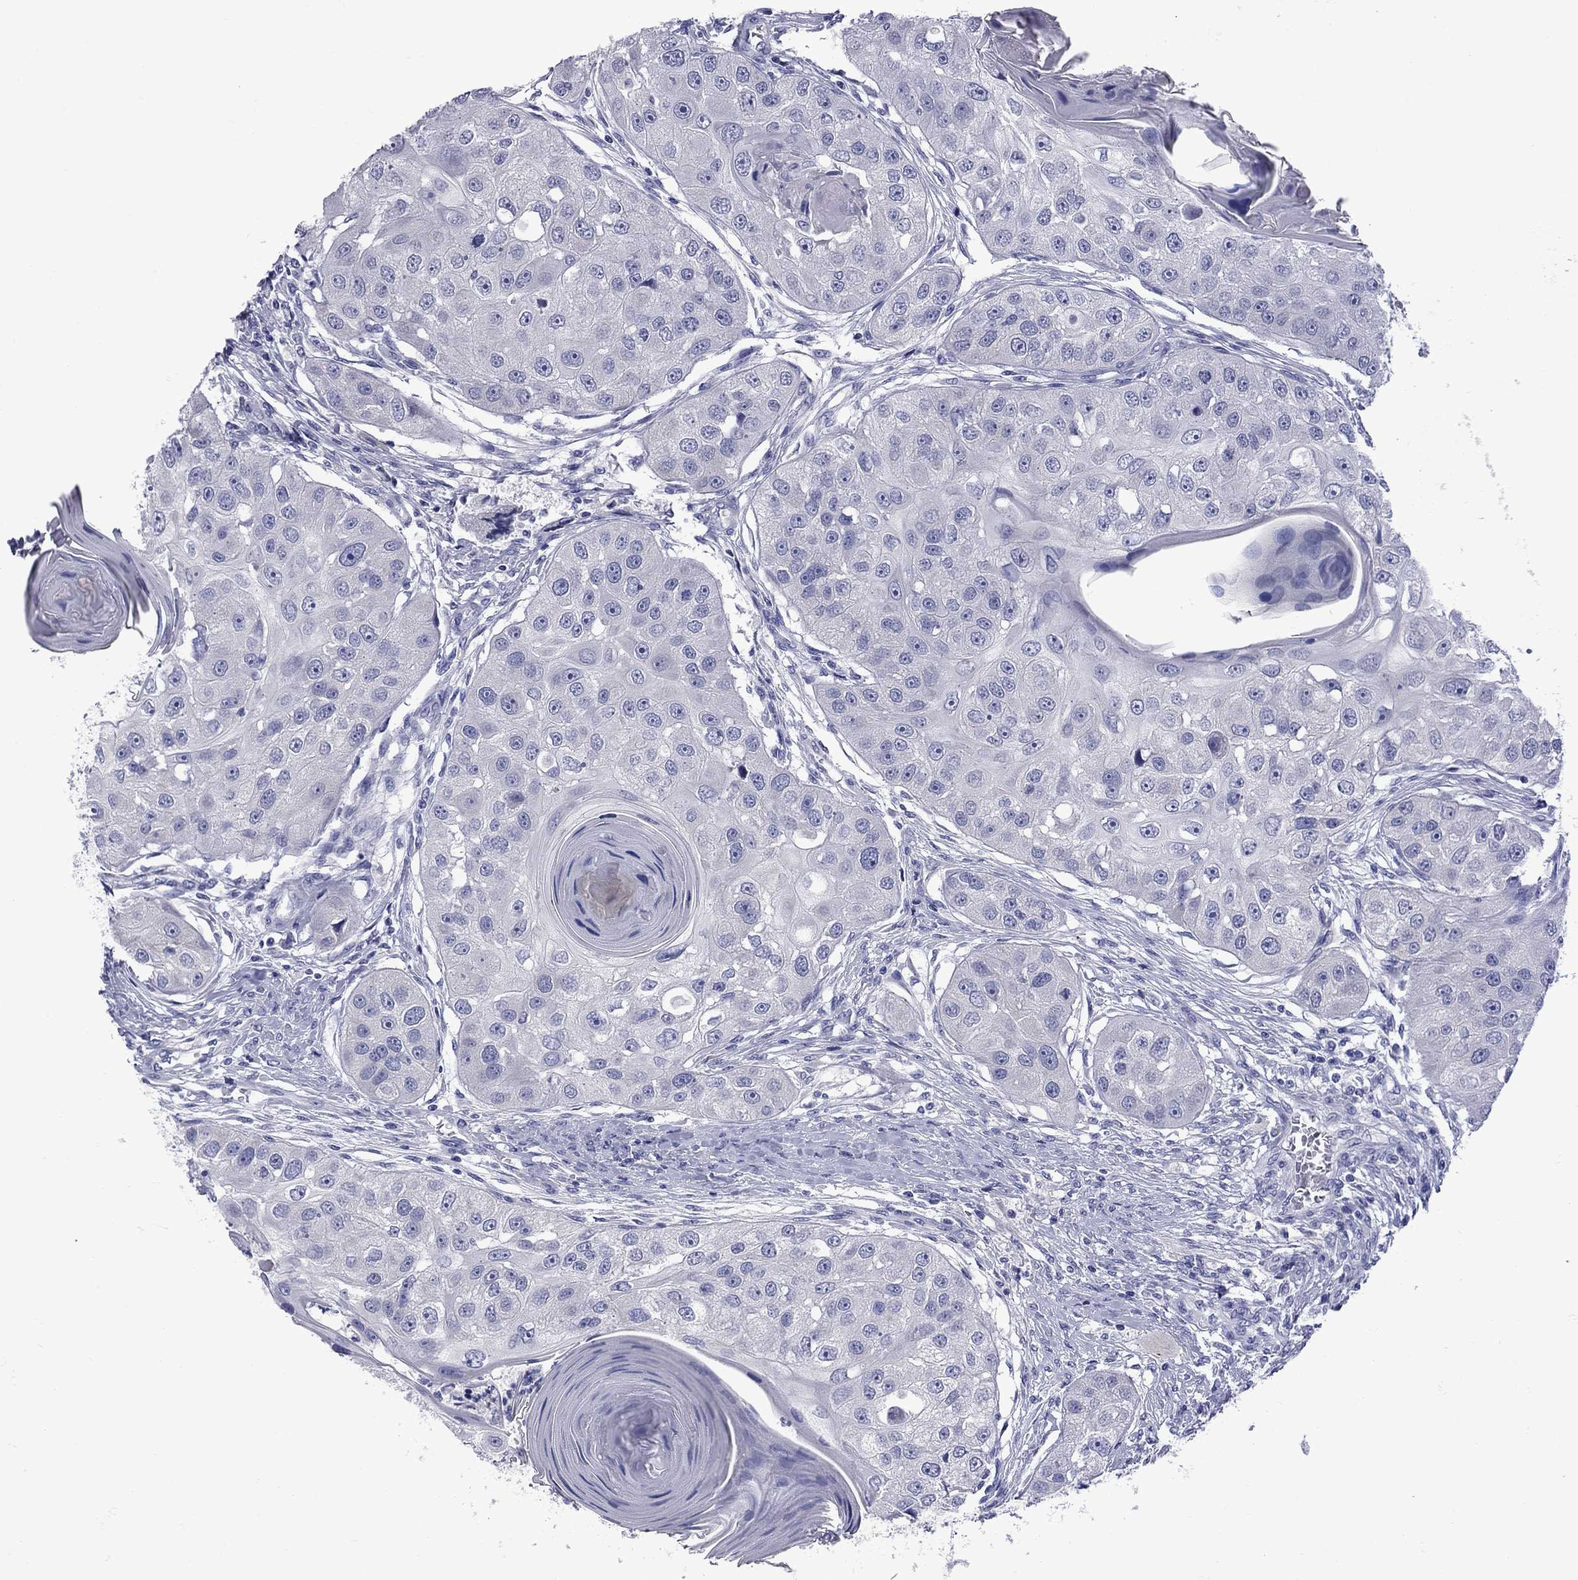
{"staining": {"intensity": "negative", "quantity": "none", "location": "none"}, "tissue": "head and neck cancer", "cell_type": "Tumor cells", "image_type": "cancer", "snomed": [{"axis": "morphology", "description": "Normal tissue, NOS"}, {"axis": "morphology", "description": "Squamous cell carcinoma, NOS"}, {"axis": "topography", "description": "Skeletal muscle"}, {"axis": "topography", "description": "Head-Neck"}], "caption": "An immunohistochemistry (IHC) micrograph of head and neck cancer (squamous cell carcinoma) is shown. There is no staining in tumor cells of head and neck cancer (squamous cell carcinoma). (DAB immunohistochemistry visualized using brightfield microscopy, high magnification).", "gene": "EPPIN", "patient": {"sex": "male", "age": 51}}